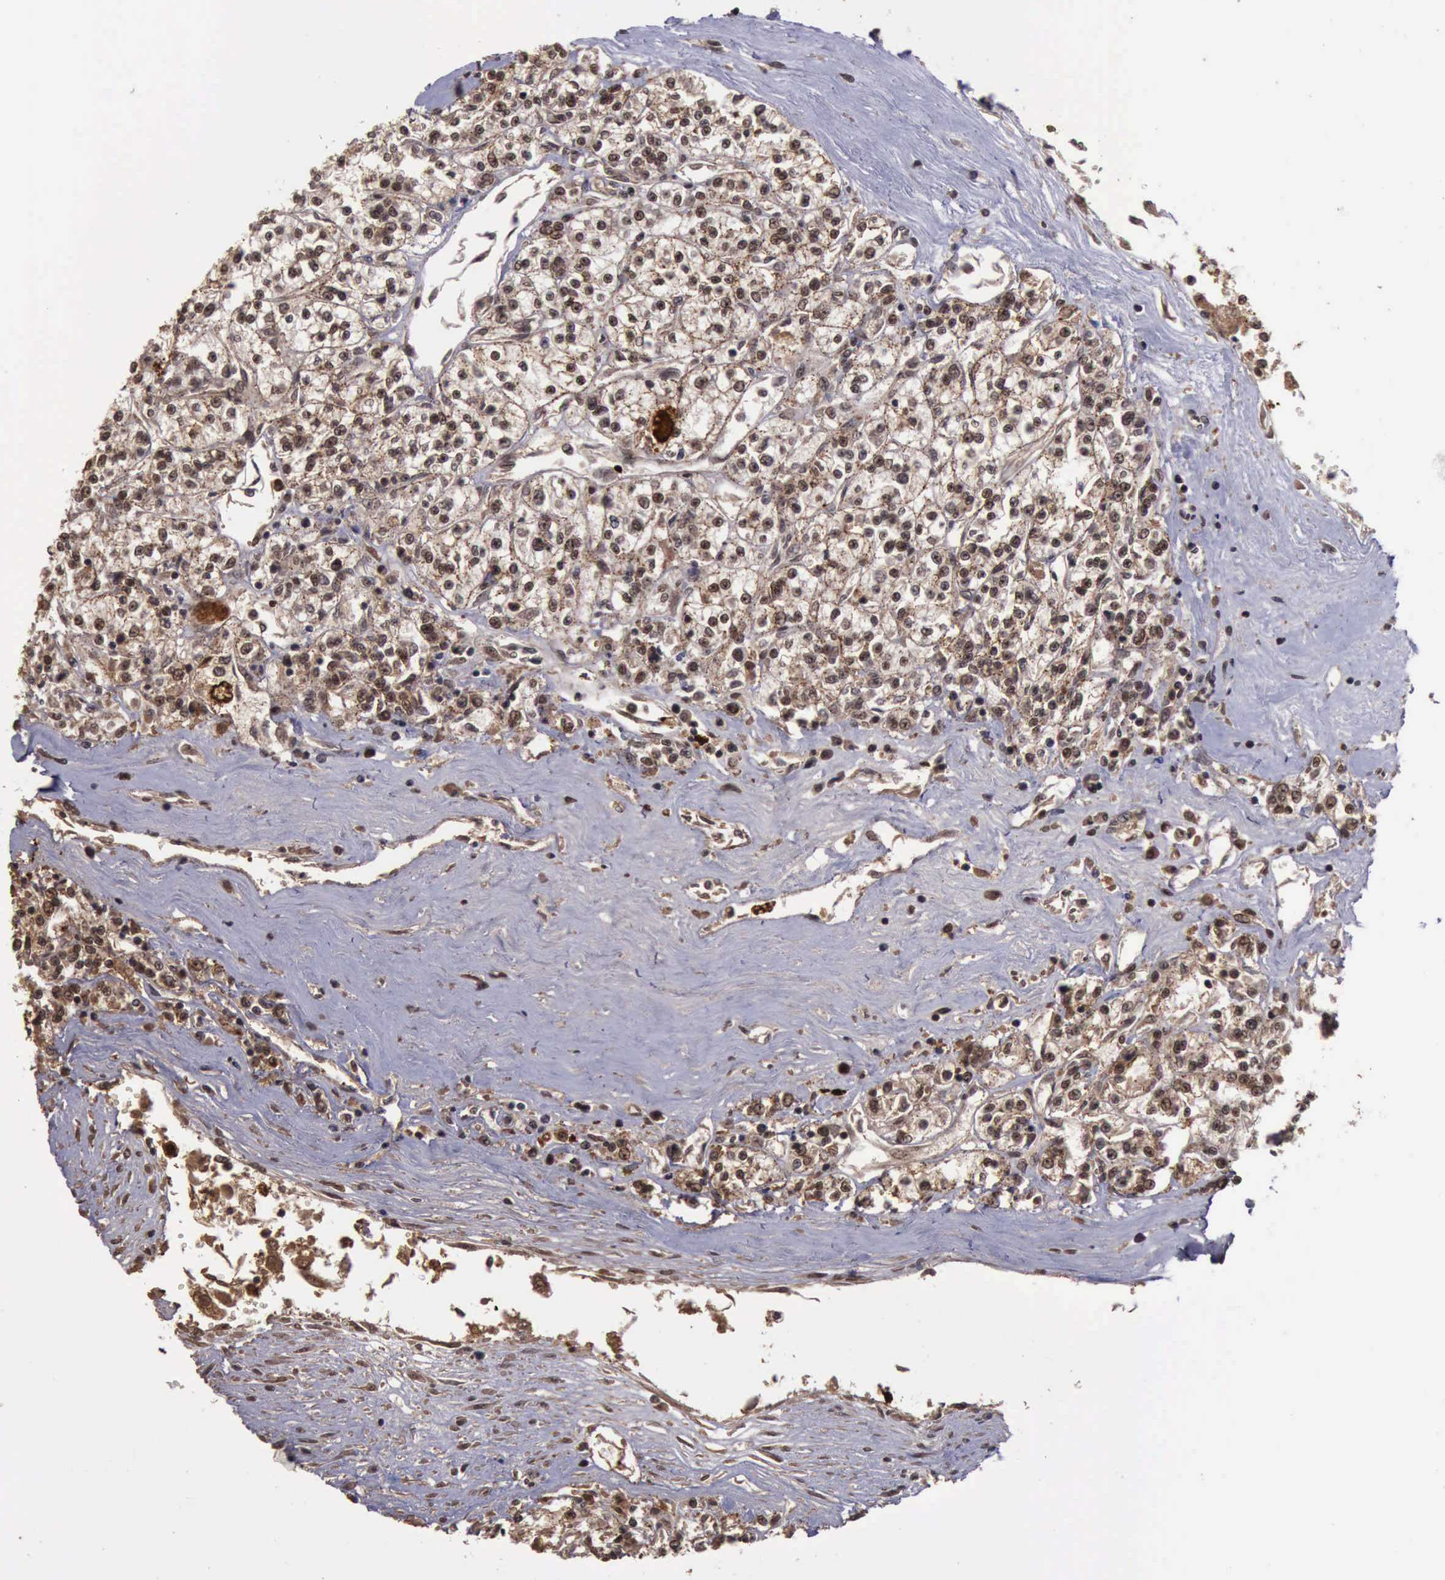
{"staining": {"intensity": "strong", "quantity": ">75%", "location": "cytoplasmic/membranous,nuclear"}, "tissue": "renal cancer", "cell_type": "Tumor cells", "image_type": "cancer", "snomed": [{"axis": "morphology", "description": "Adenocarcinoma, NOS"}, {"axis": "topography", "description": "Kidney"}], "caption": "Renal cancer stained for a protein demonstrates strong cytoplasmic/membranous and nuclear positivity in tumor cells. (DAB (3,3'-diaminobenzidine) IHC, brown staining for protein, blue staining for nuclei).", "gene": "TRMT2A", "patient": {"sex": "female", "age": 76}}